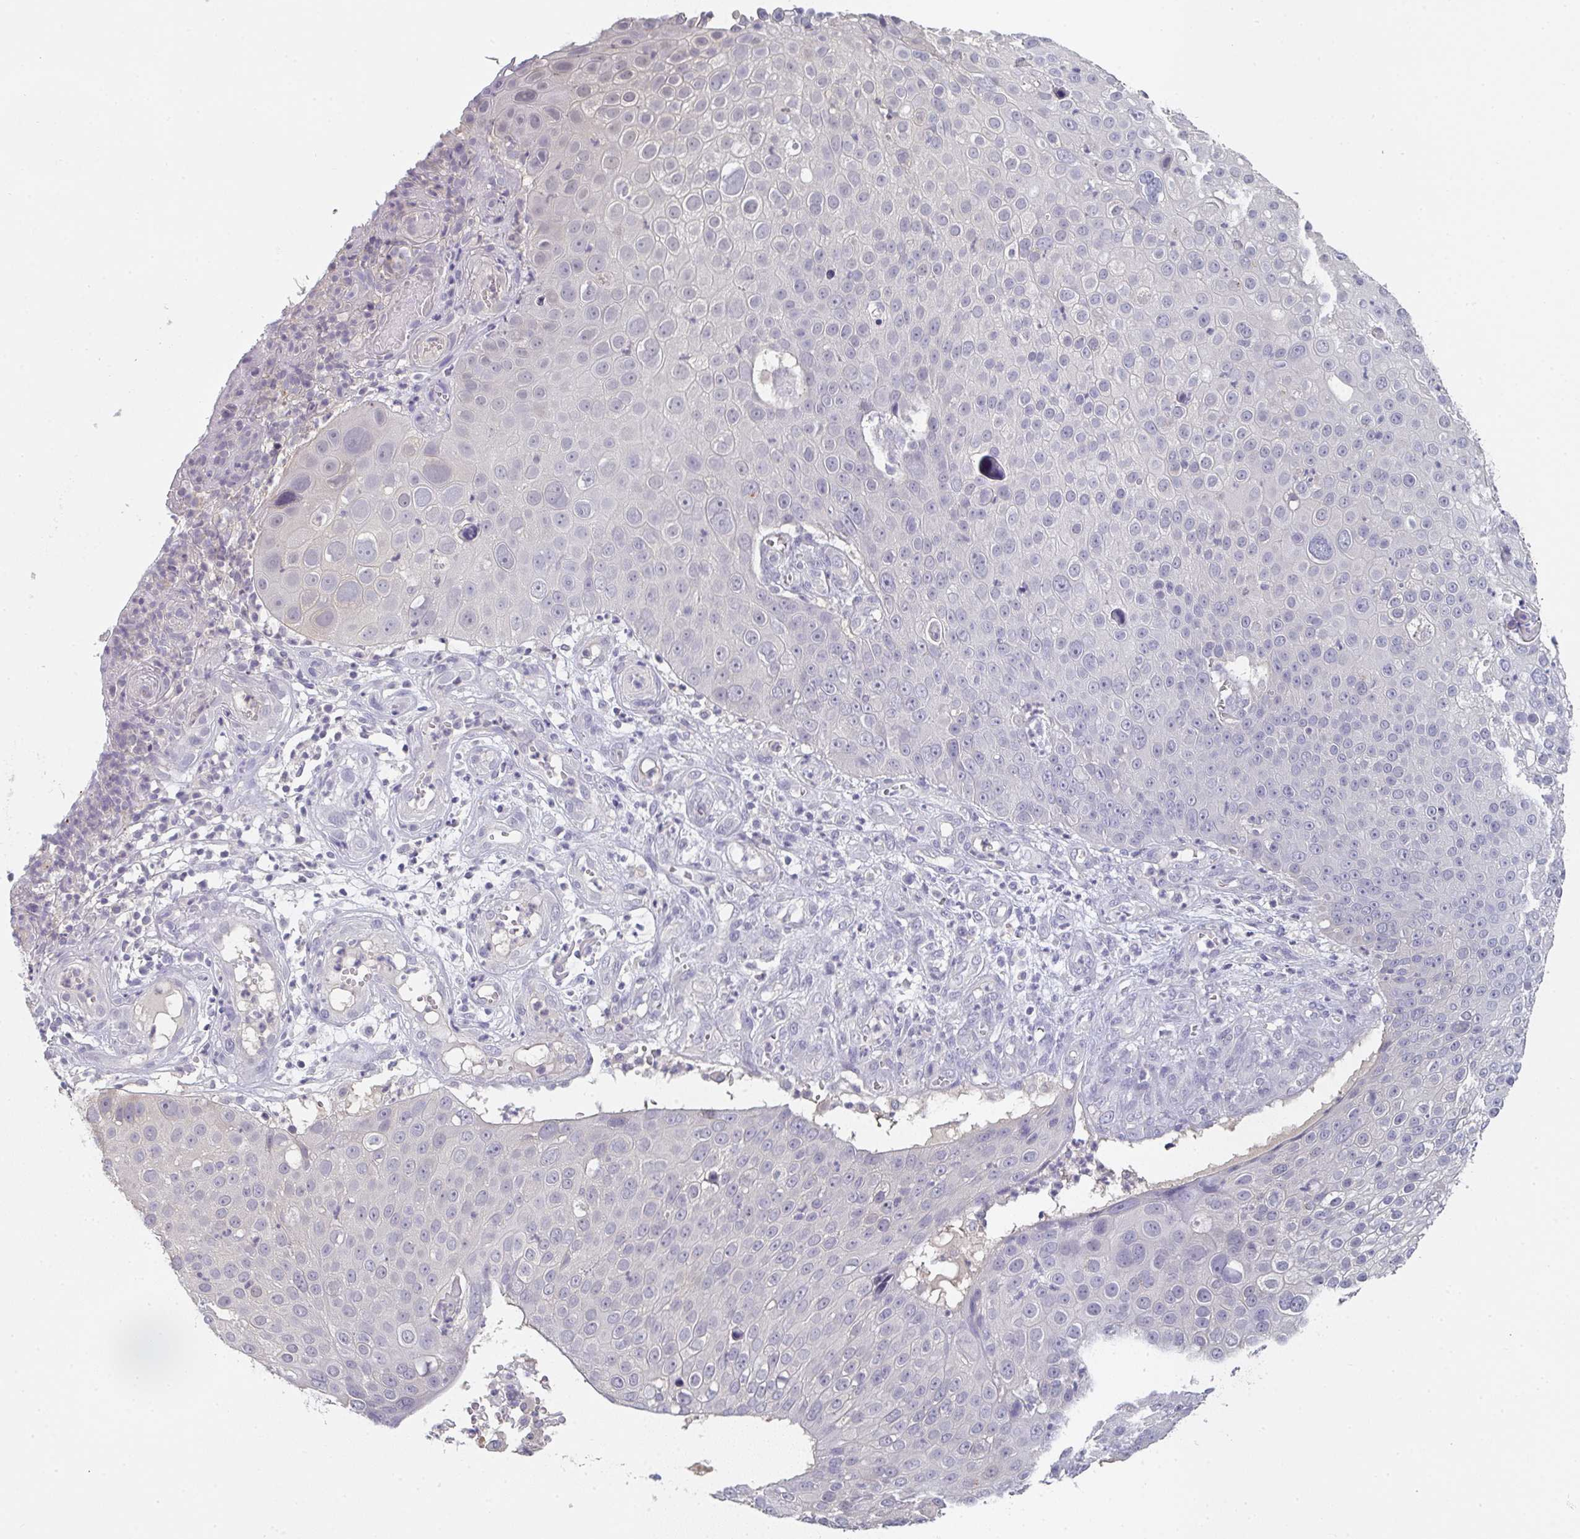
{"staining": {"intensity": "negative", "quantity": "none", "location": "none"}, "tissue": "skin cancer", "cell_type": "Tumor cells", "image_type": "cancer", "snomed": [{"axis": "morphology", "description": "Squamous cell carcinoma, NOS"}, {"axis": "topography", "description": "Skin"}], "caption": "Immunohistochemistry of human skin cancer (squamous cell carcinoma) exhibits no positivity in tumor cells.", "gene": "CHMP5", "patient": {"sex": "male", "age": 71}}